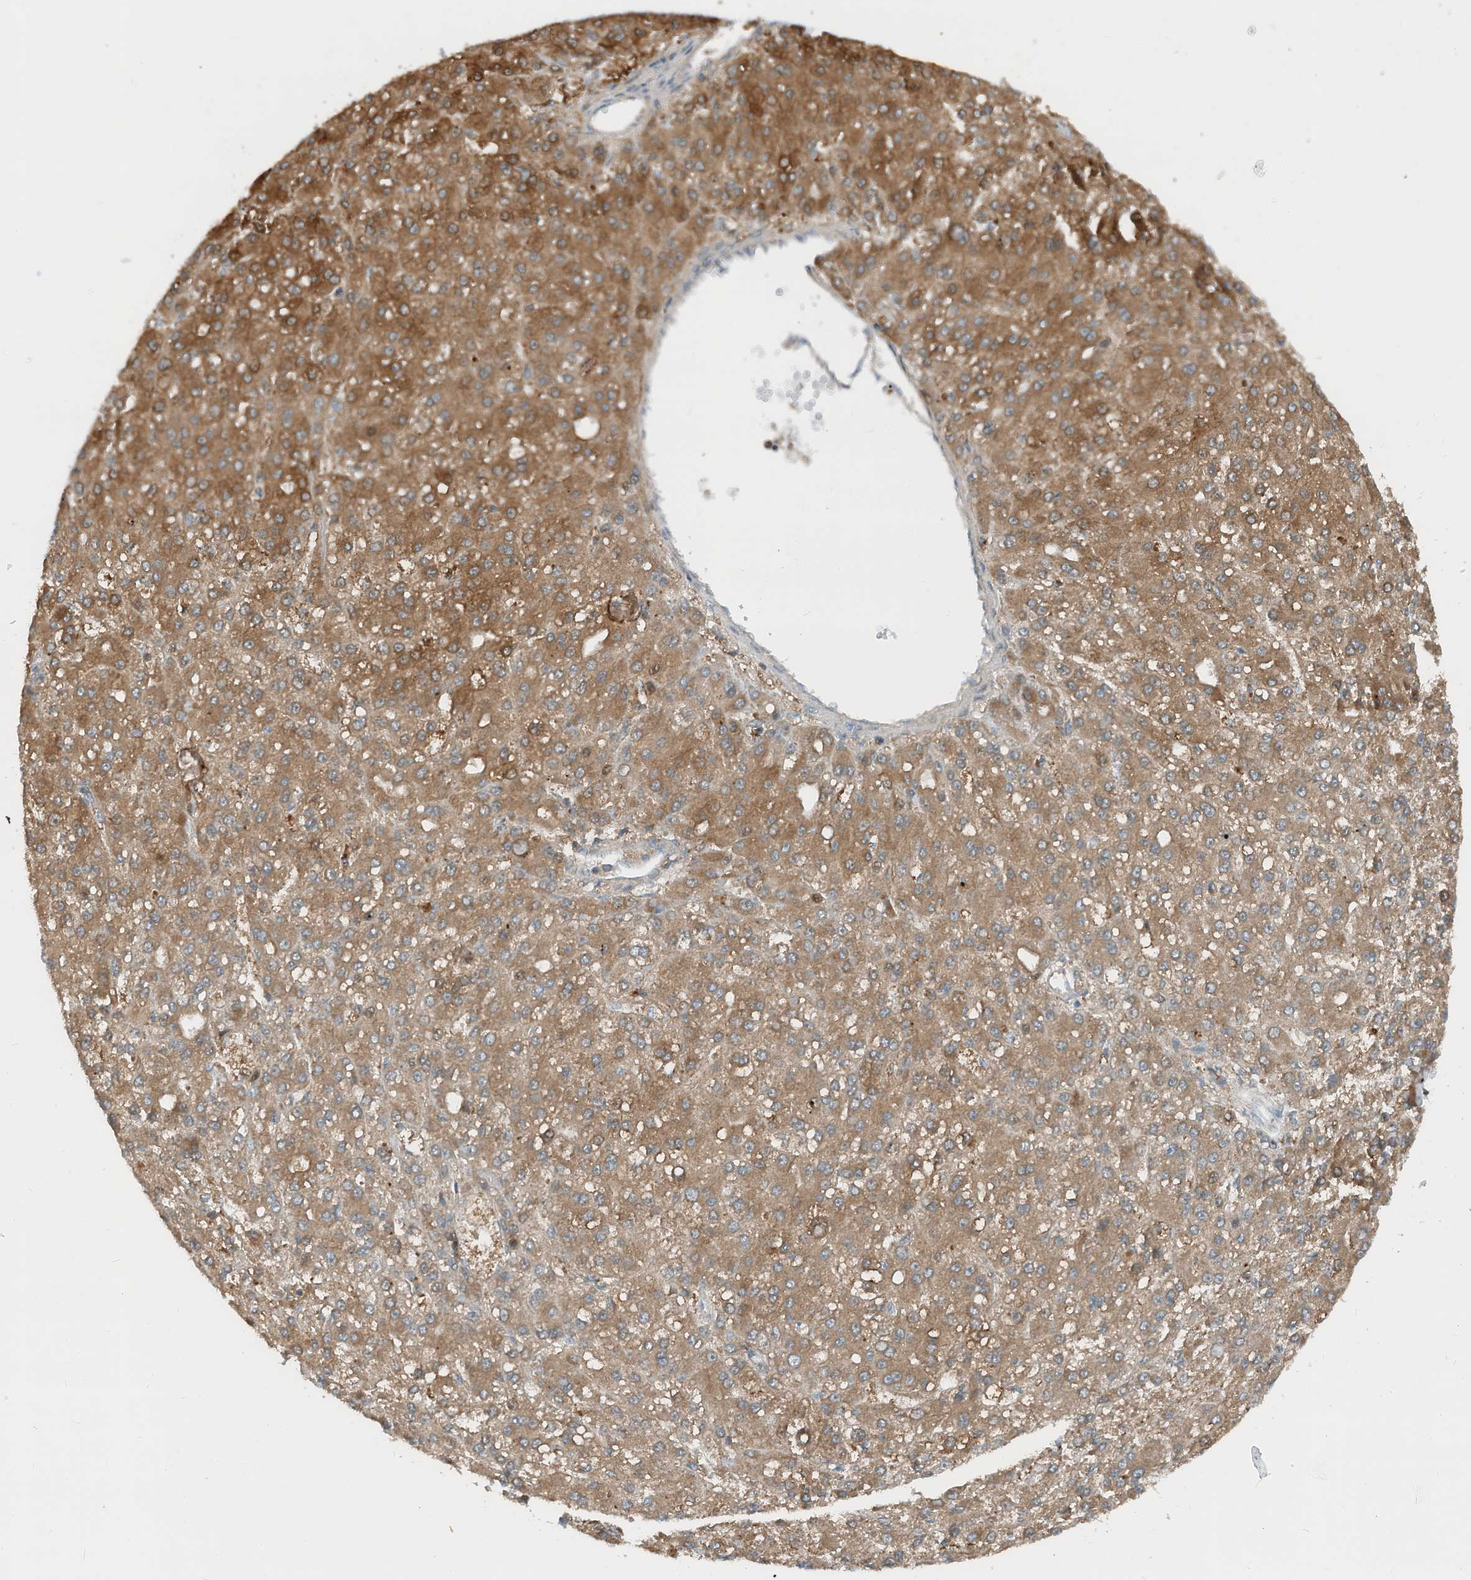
{"staining": {"intensity": "moderate", "quantity": ">75%", "location": "cytoplasmic/membranous"}, "tissue": "liver cancer", "cell_type": "Tumor cells", "image_type": "cancer", "snomed": [{"axis": "morphology", "description": "Carcinoma, Hepatocellular, NOS"}, {"axis": "topography", "description": "Liver"}], "caption": "Immunohistochemical staining of liver hepatocellular carcinoma displays medium levels of moderate cytoplasmic/membranous staining in about >75% of tumor cells. Nuclei are stained in blue.", "gene": "RMND1", "patient": {"sex": "male", "age": 67}}